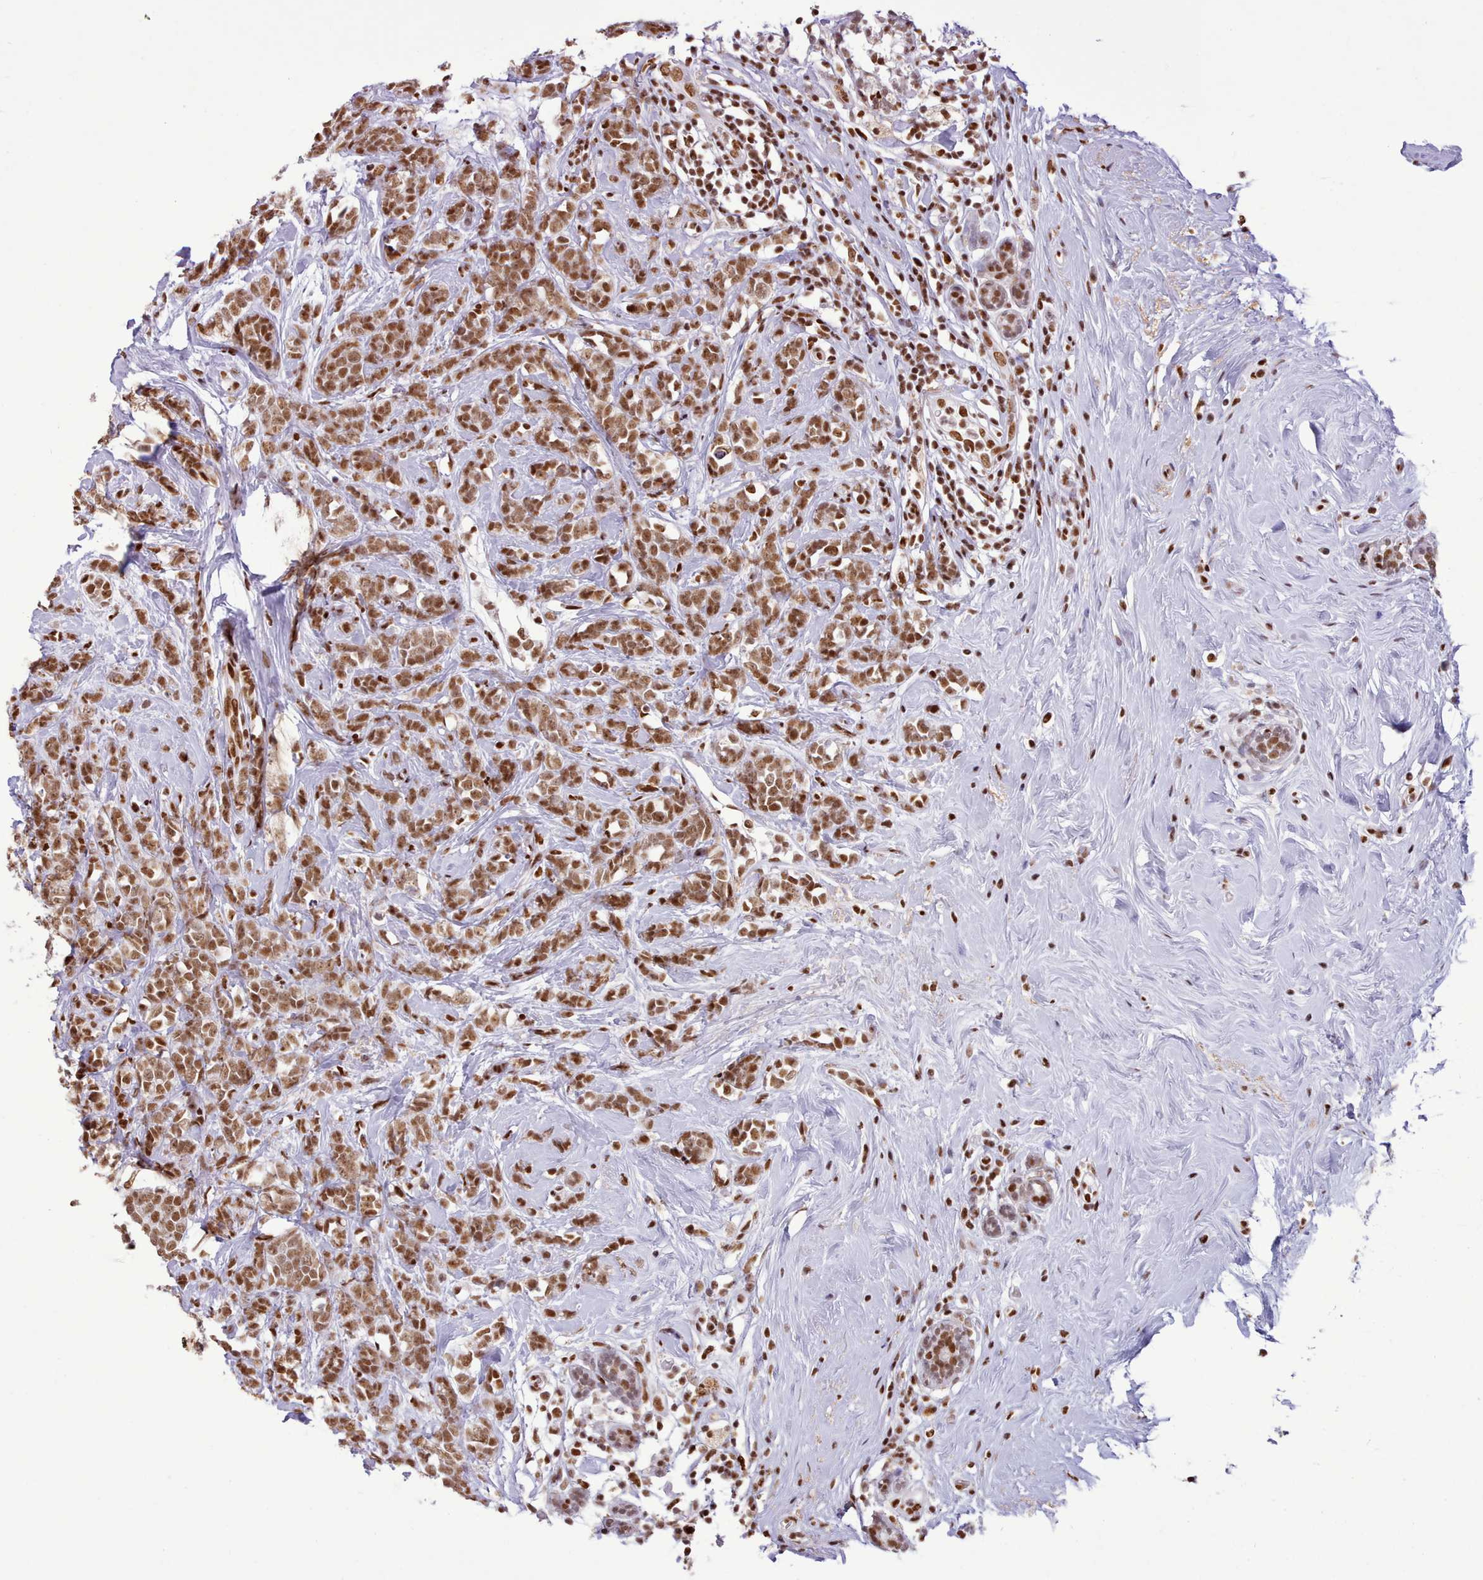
{"staining": {"intensity": "moderate", "quantity": ">75%", "location": "nuclear"}, "tissue": "breast cancer", "cell_type": "Tumor cells", "image_type": "cancer", "snomed": [{"axis": "morphology", "description": "Lobular carcinoma"}, {"axis": "topography", "description": "Breast"}], "caption": "Tumor cells display medium levels of moderate nuclear staining in approximately >75% of cells in human breast cancer.", "gene": "TAF15", "patient": {"sex": "female", "age": 58}}